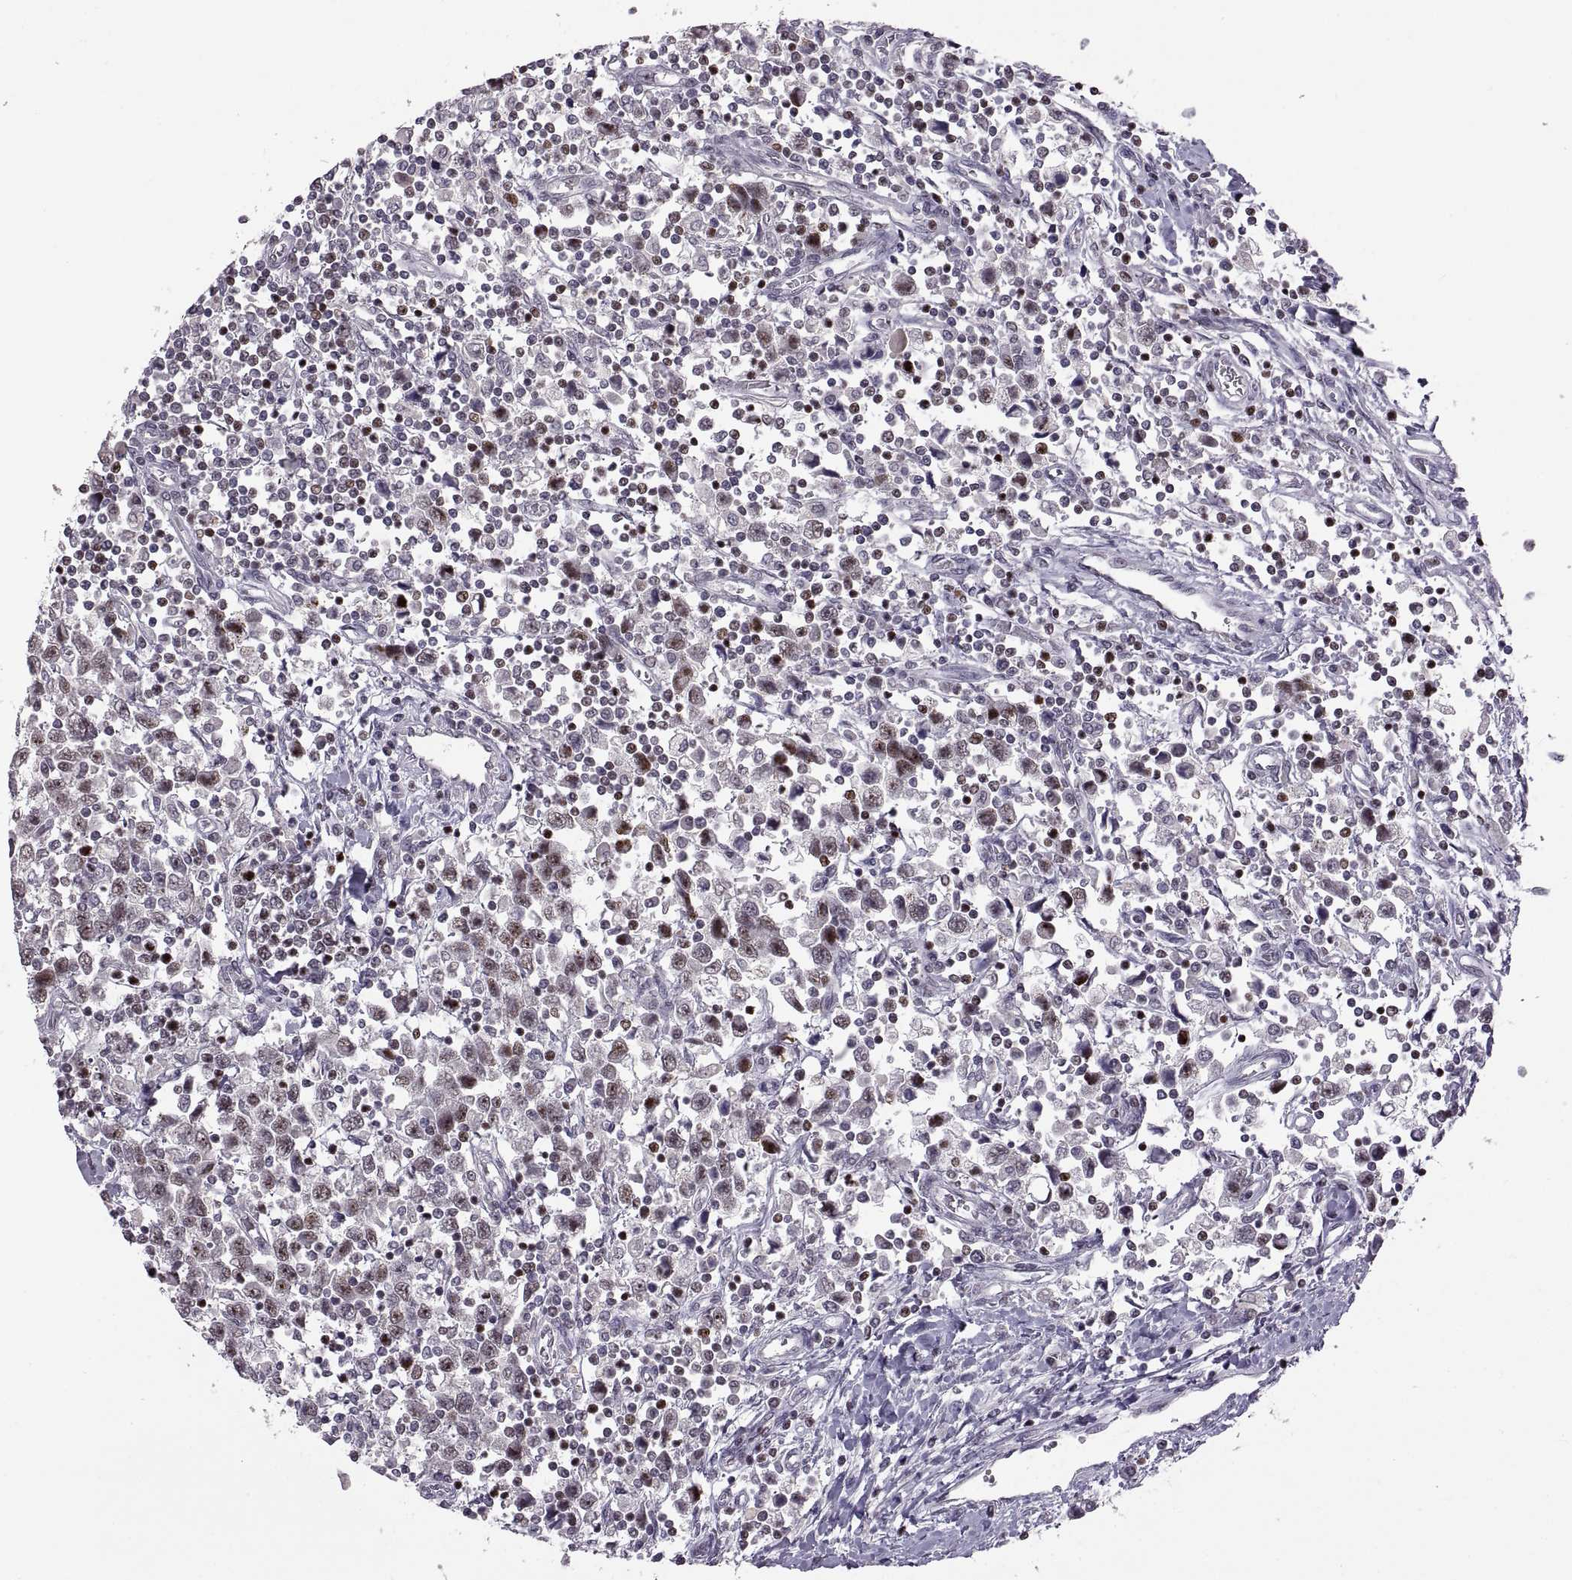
{"staining": {"intensity": "weak", "quantity": "25%-75%", "location": "nuclear"}, "tissue": "testis cancer", "cell_type": "Tumor cells", "image_type": "cancer", "snomed": [{"axis": "morphology", "description": "Seminoma, NOS"}, {"axis": "topography", "description": "Testis"}], "caption": "Immunohistochemical staining of human seminoma (testis) exhibits low levels of weak nuclear staining in approximately 25%-75% of tumor cells.", "gene": "NEK2", "patient": {"sex": "male", "age": 34}}